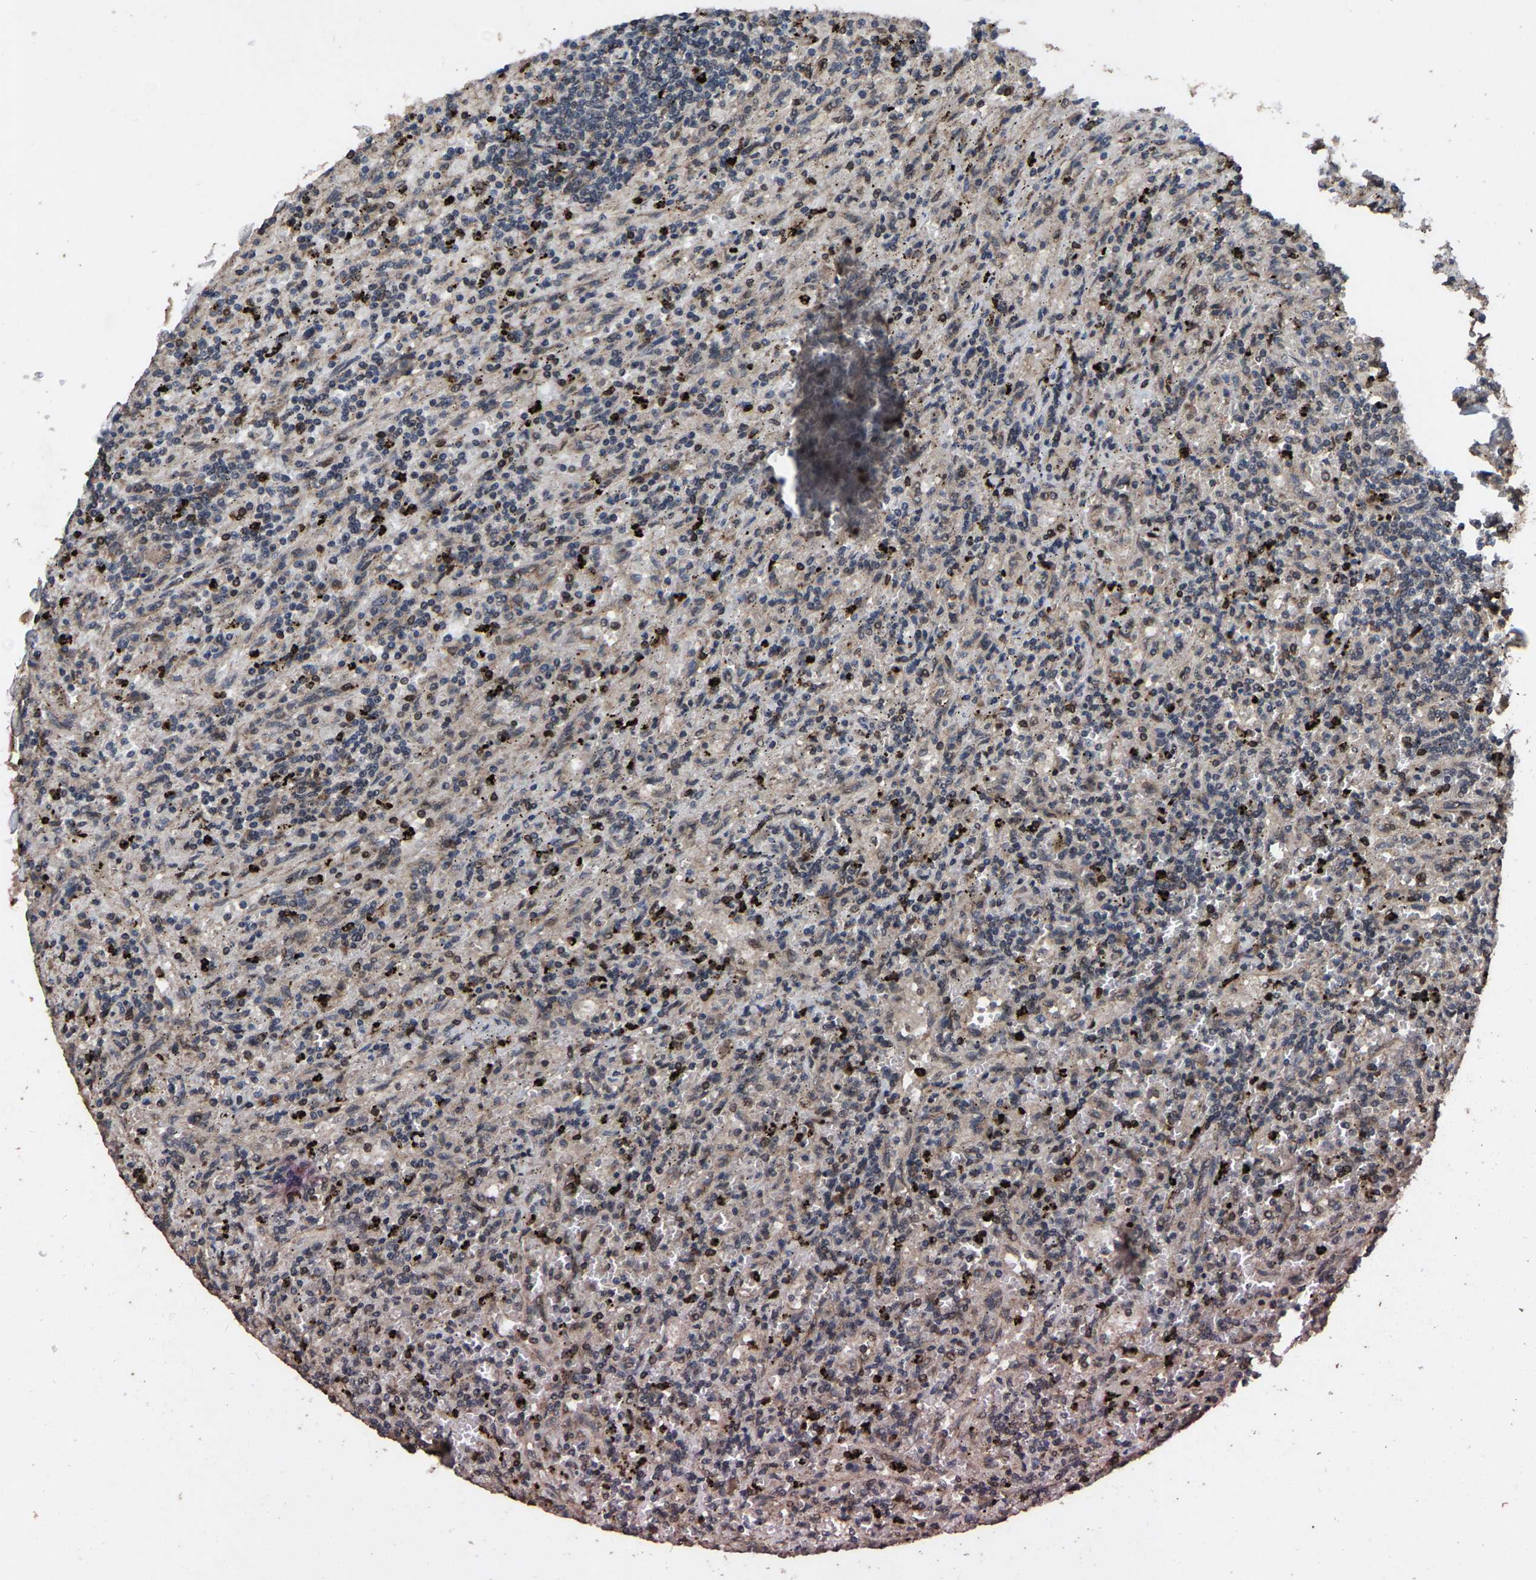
{"staining": {"intensity": "negative", "quantity": "none", "location": "none"}, "tissue": "lymphoma", "cell_type": "Tumor cells", "image_type": "cancer", "snomed": [{"axis": "morphology", "description": "Malignant lymphoma, non-Hodgkin's type, Low grade"}, {"axis": "topography", "description": "Spleen"}], "caption": "Immunohistochemistry image of lymphoma stained for a protein (brown), which displays no staining in tumor cells.", "gene": "HAUS6", "patient": {"sex": "male", "age": 76}}